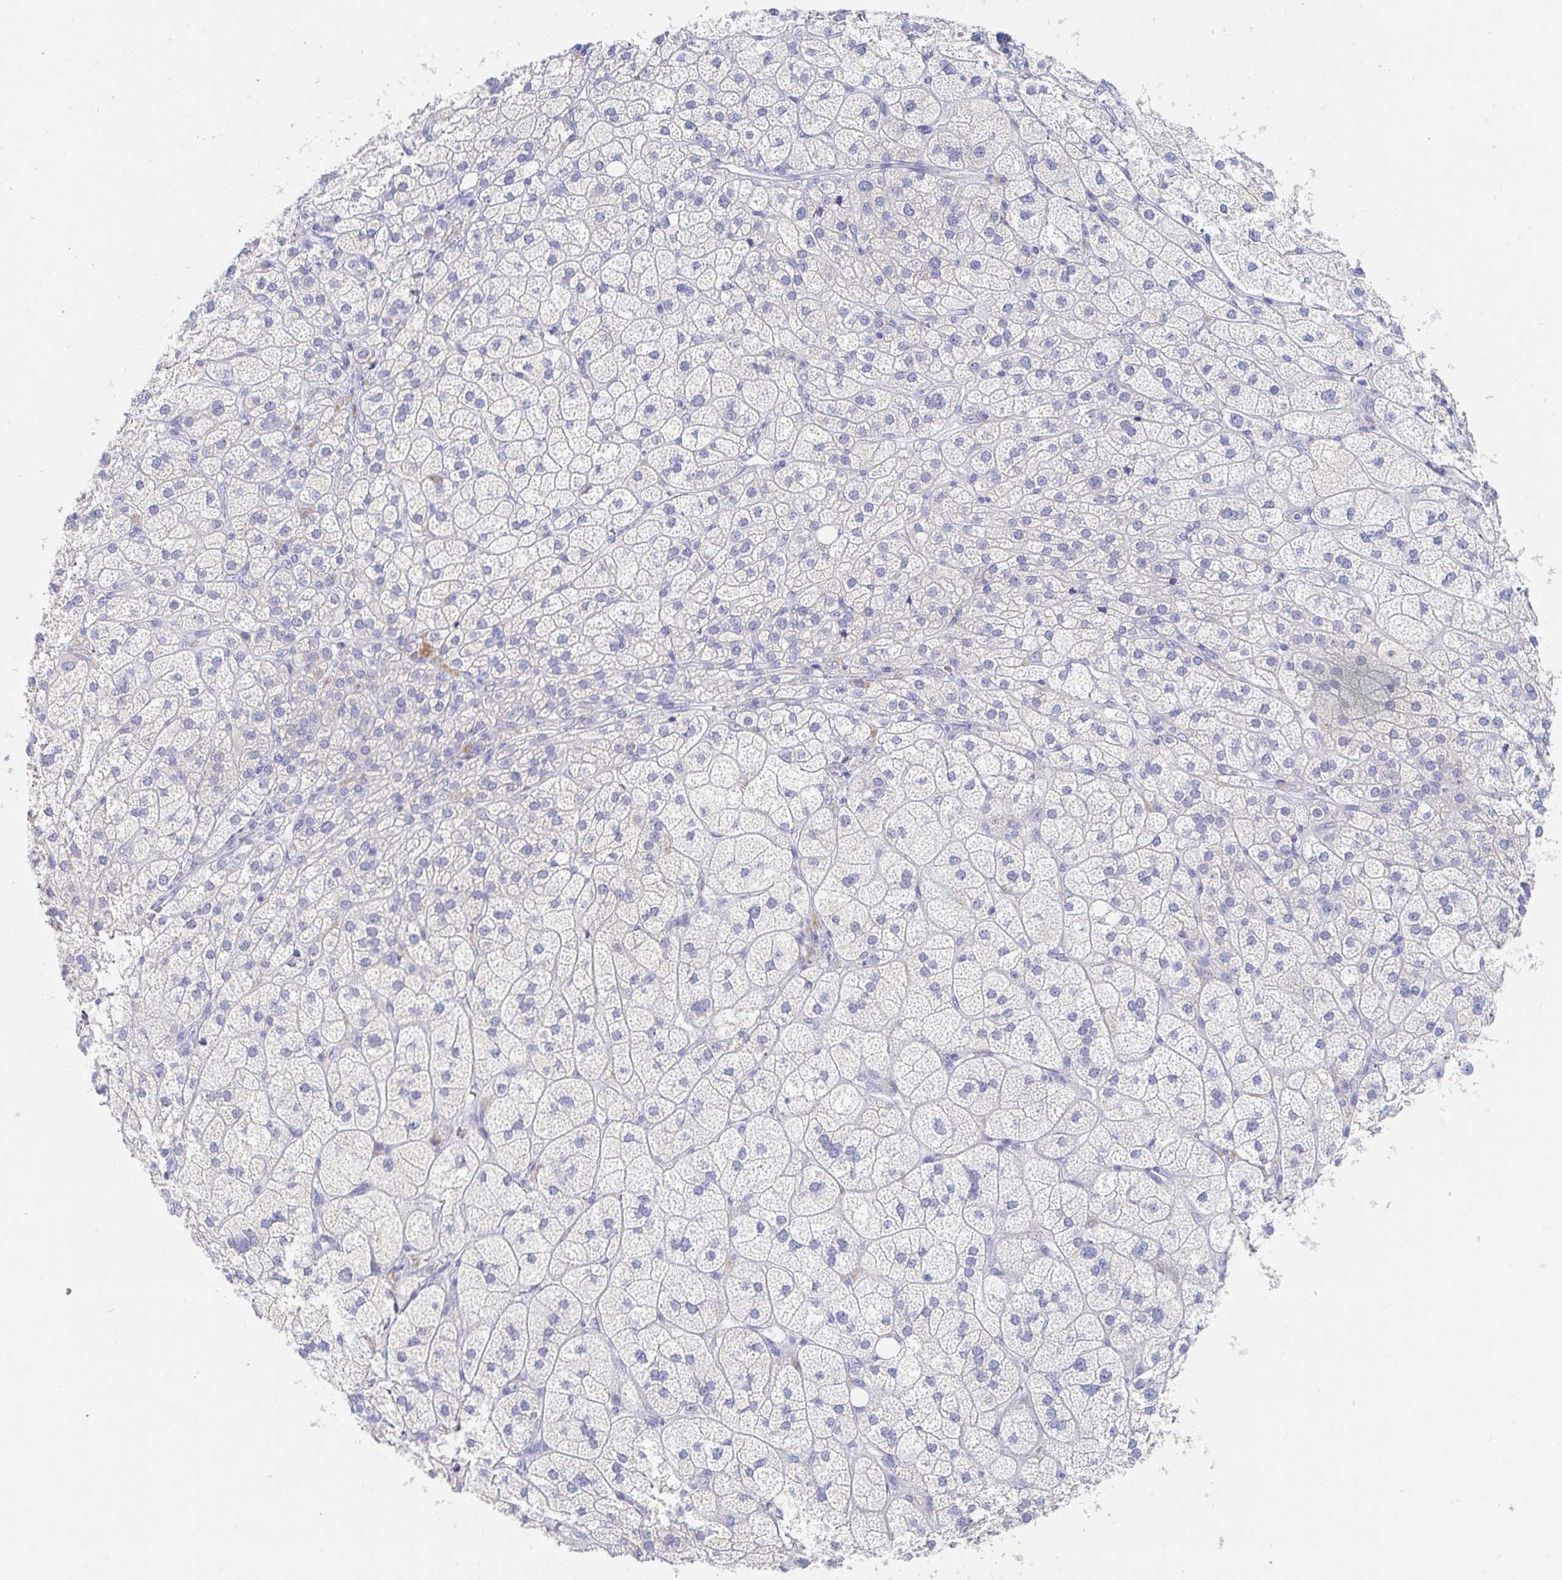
{"staining": {"intensity": "negative", "quantity": "none", "location": "none"}, "tissue": "adrenal gland", "cell_type": "Glandular cells", "image_type": "normal", "snomed": [{"axis": "morphology", "description": "Normal tissue, NOS"}, {"axis": "topography", "description": "Adrenal gland"}], "caption": "A high-resolution histopathology image shows IHC staining of benign adrenal gland, which exhibits no significant positivity in glandular cells.", "gene": "MYLK2", "patient": {"sex": "female", "age": 60}}